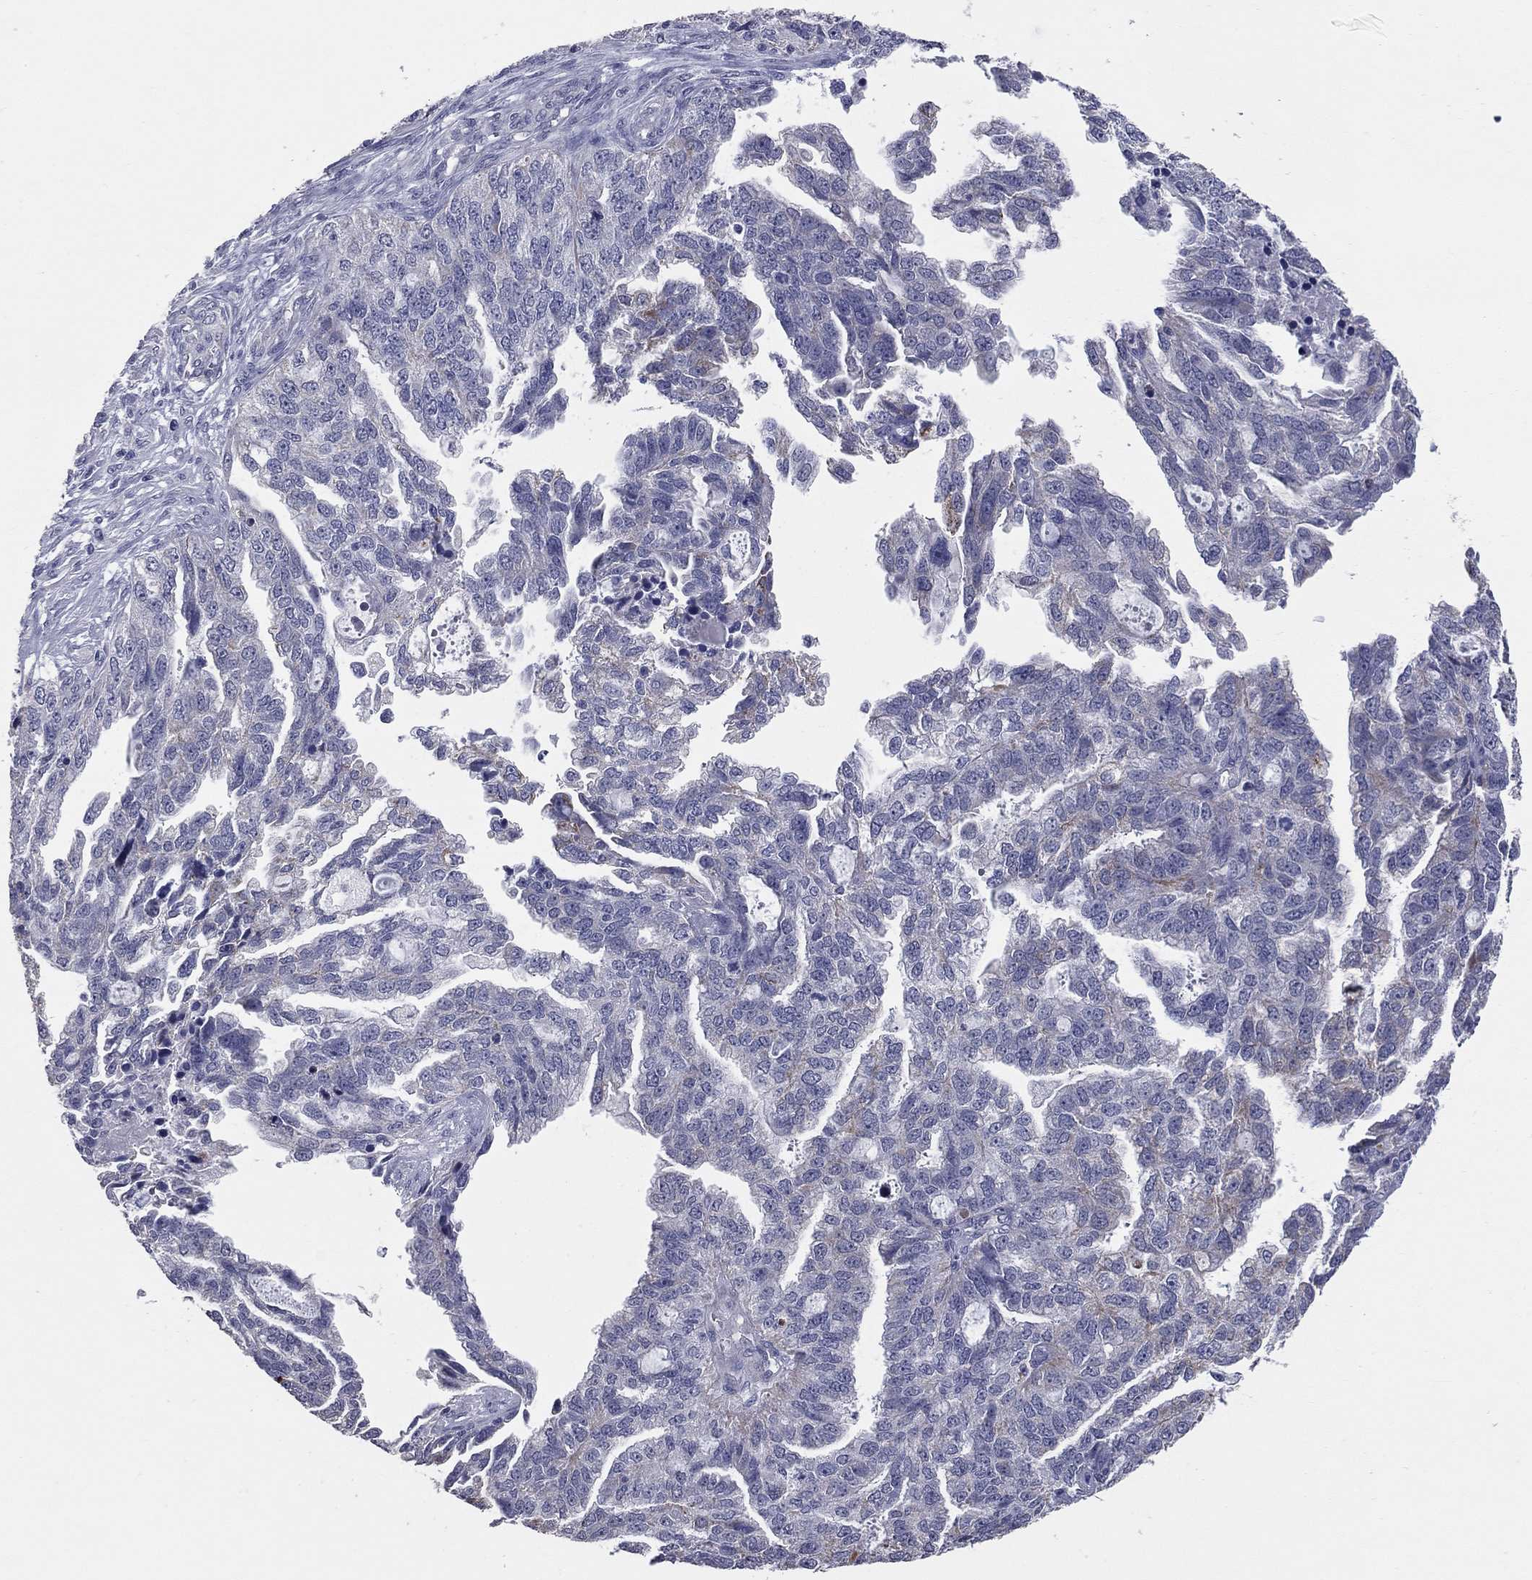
{"staining": {"intensity": "moderate", "quantity": "<25%", "location": "cytoplasmic/membranous"}, "tissue": "ovarian cancer", "cell_type": "Tumor cells", "image_type": "cancer", "snomed": [{"axis": "morphology", "description": "Cystadenocarcinoma, serous, NOS"}, {"axis": "topography", "description": "Ovary"}], "caption": "DAB immunohistochemical staining of ovarian serous cystadenocarcinoma exhibits moderate cytoplasmic/membranous protein staining in about <25% of tumor cells. The protein is stained brown, and the nuclei are stained in blue (DAB (3,3'-diaminobenzidine) IHC with brightfield microscopy, high magnification).", "gene": "SHOC2", "patient": {"sex": "female", "age": 51}}